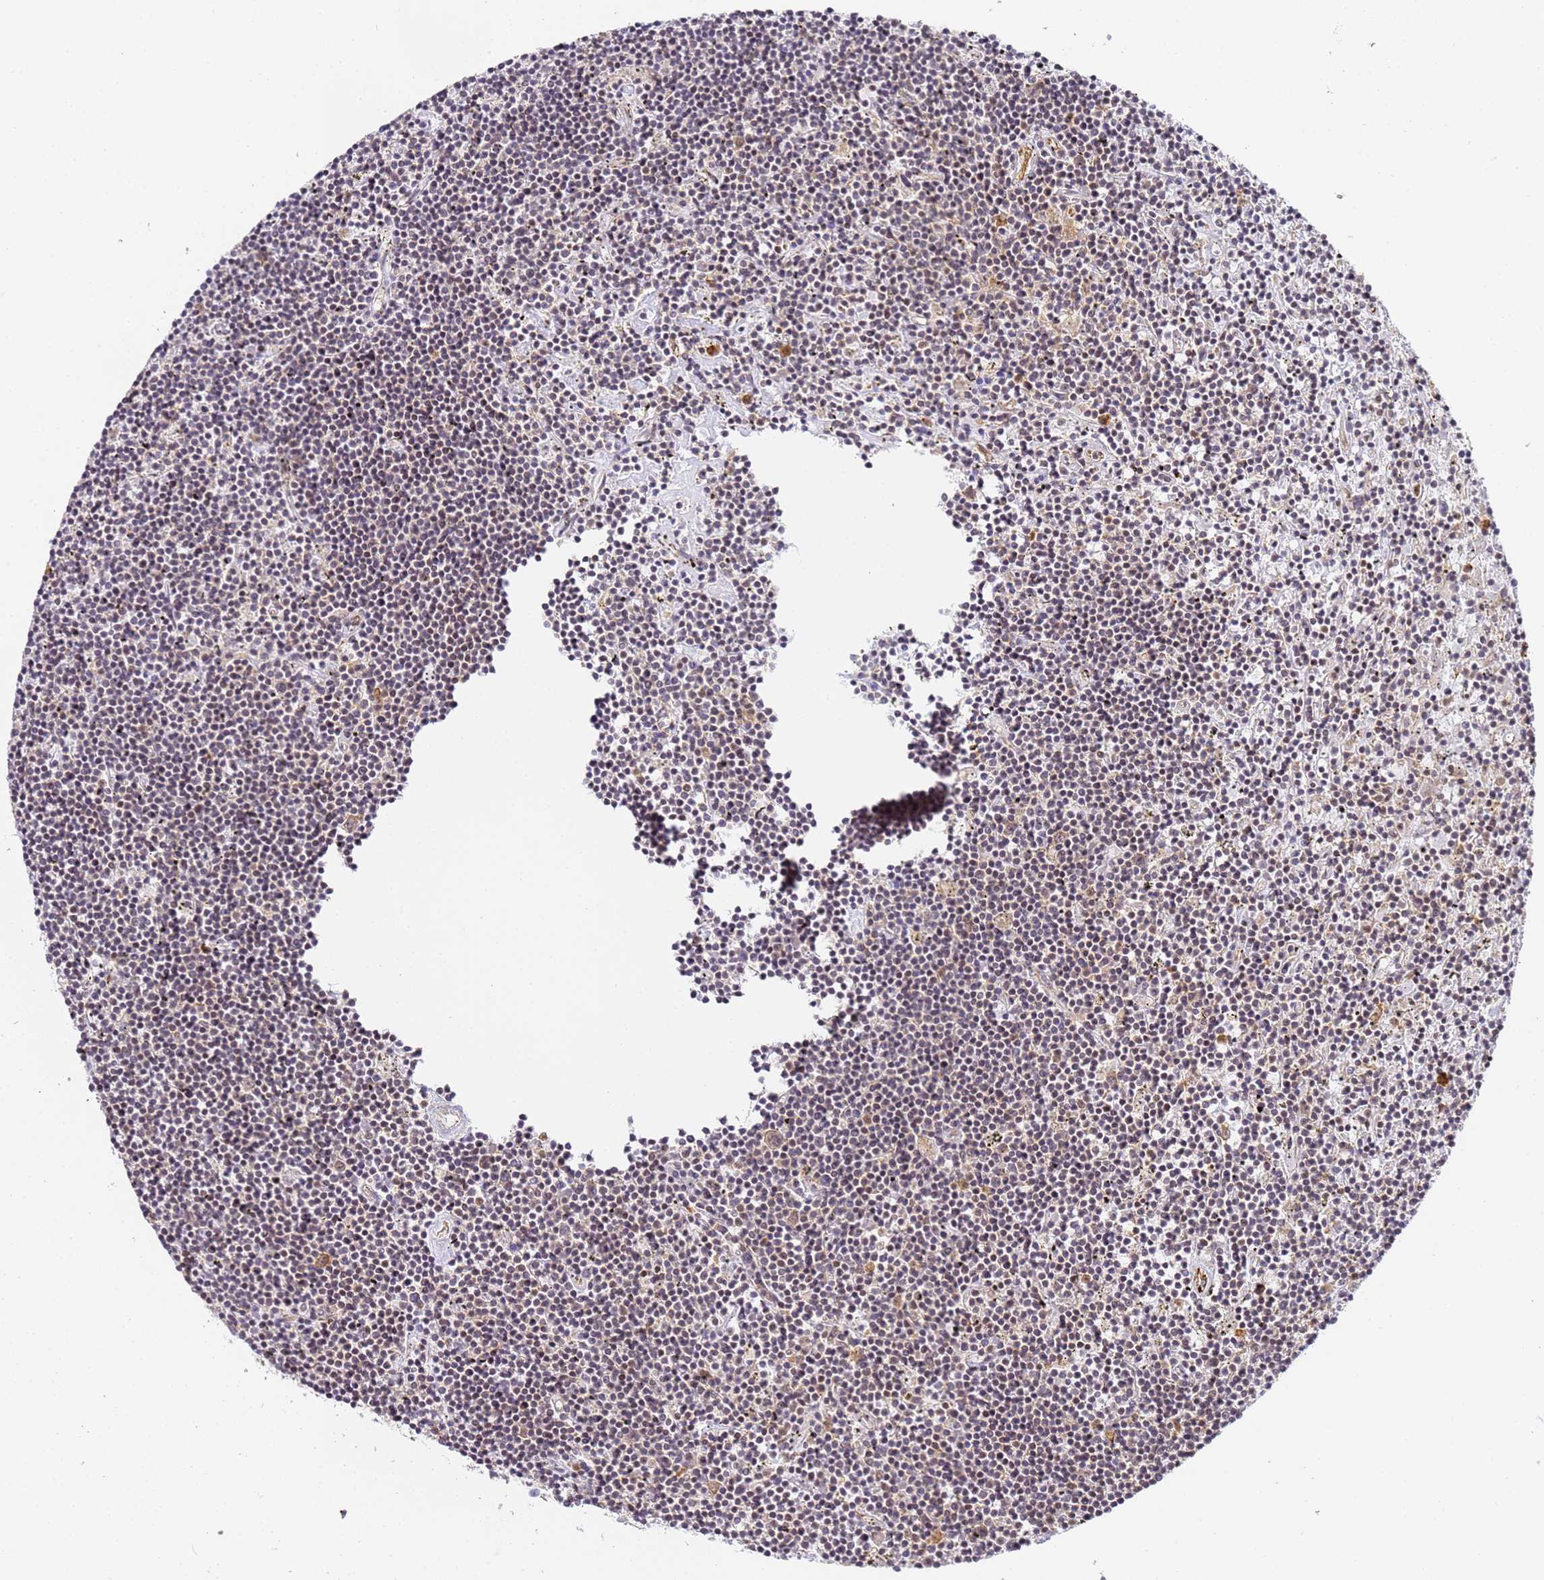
{"staining": {"intensity": "weak", "quantity": "<25%", "location": "cytoplasmic/membranous"}, "tissue": "lymphoma", "cell_type": "Tumor cells", "image_type": "cancer", "snomed": [{"axis": "morphology", "description": "Malignant lymphoma, non-Hodgkin's type, Low grade"}, {"axis": "topography", "description": "Spleen"}], "caption": "A high-resolution photomicrograph shows immunohistochemistry (IHC) staining of malignant lymphoma, non-Hodgkin's type (low-grade), which demonstrates no significant expression in tumor cells.", "gene": "RPL13A", "patient": {"sex": "male", "age": 76}}